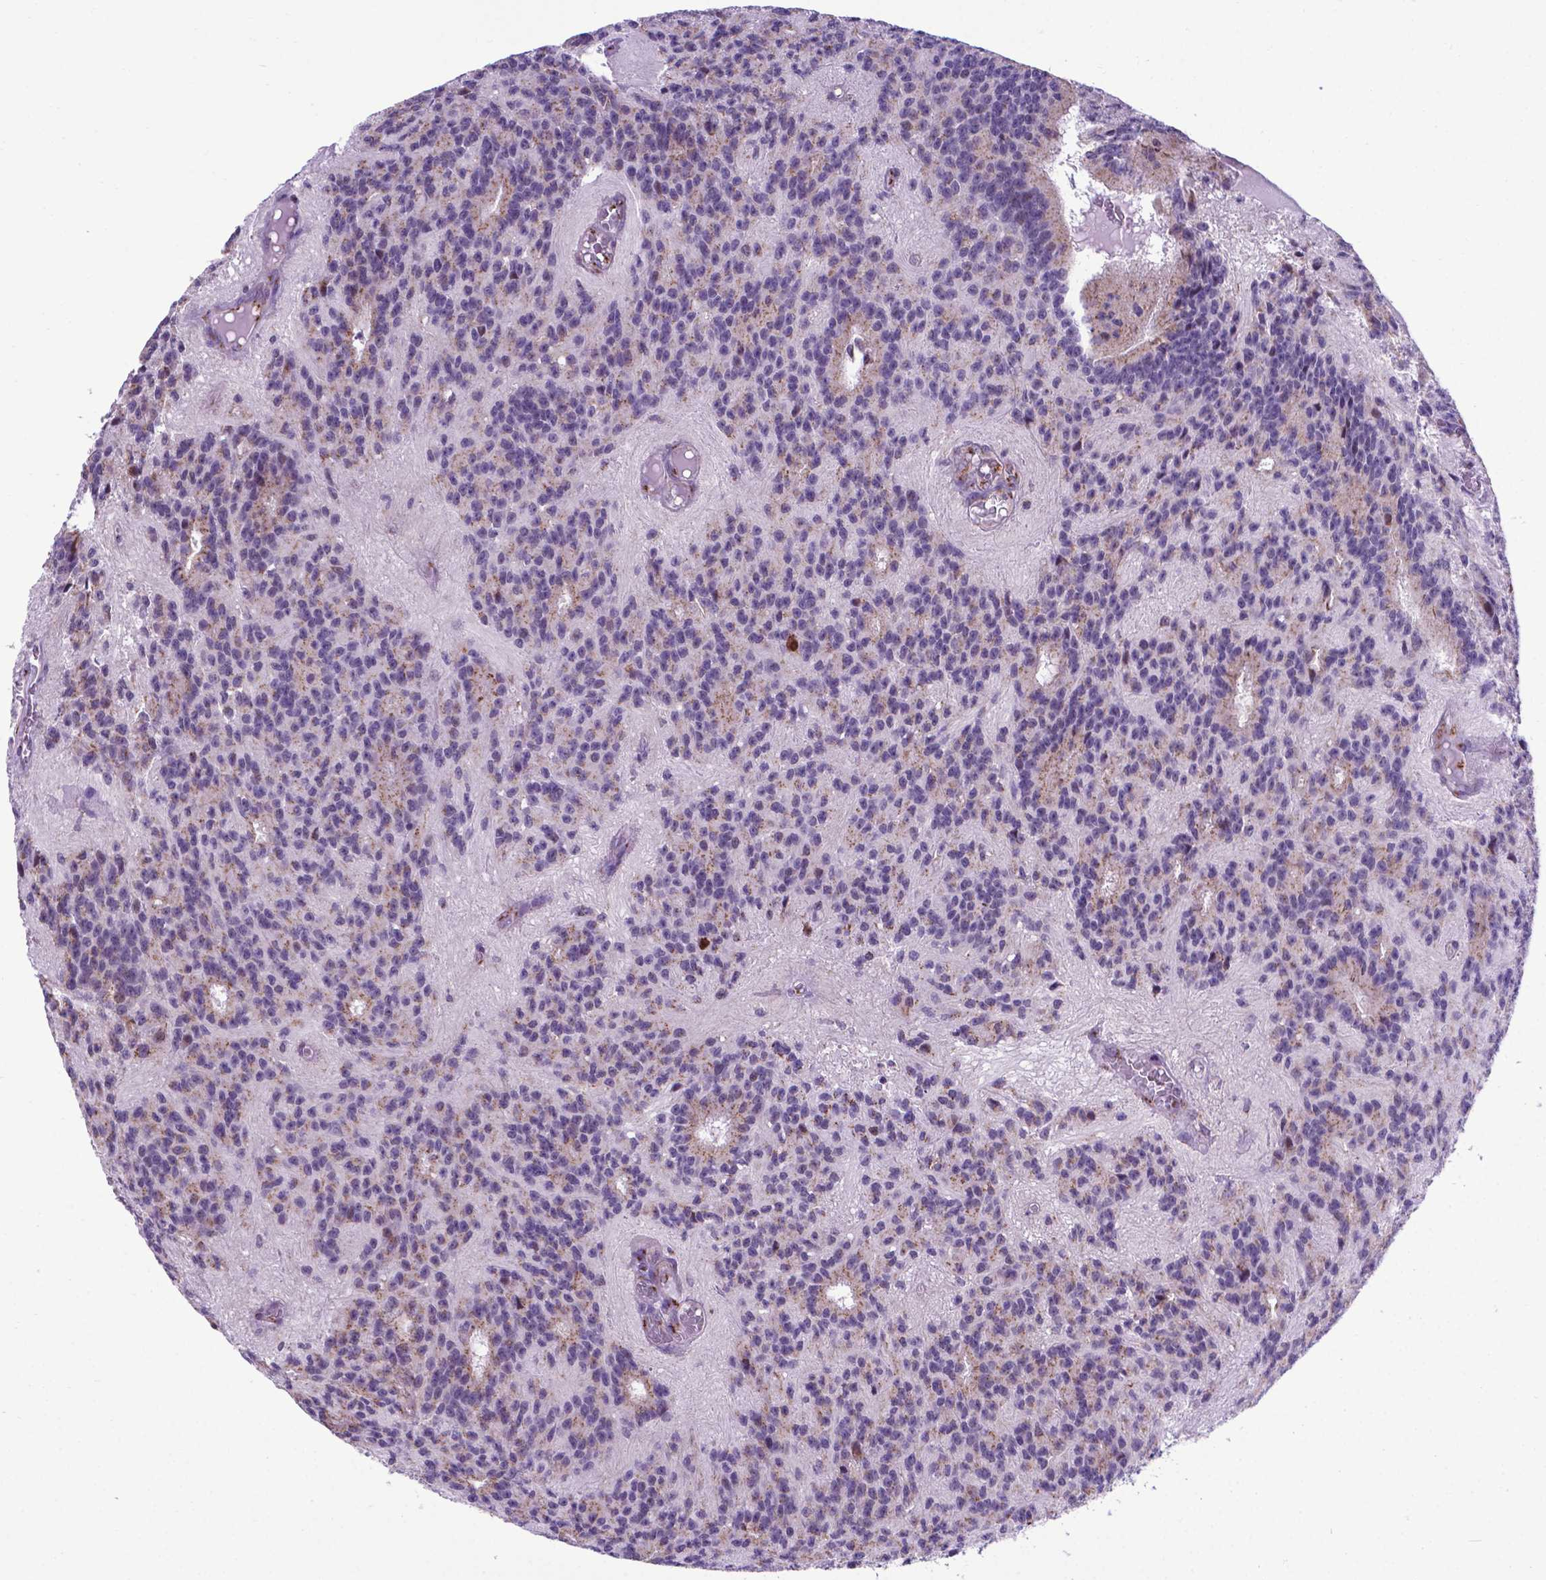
{"staining": {"intensity": "weak", "quantity": "25%-75%", "location": "cytoplasmic/membranous"}, "tissue": "glioma", "cell_type": "Tumor cells", "image_type": "cancer", "snomed": [{"axis": "morphology", "description": "Glioma, malignant, Low grade"}, {"axis": "topography", "description": "Brain"}], "caption": "A histopathology image showing weak cytoplasmic/membranous expression in approximately 25%-75% of tumor cells in malignant glioma (low-grade), as visualized by brown immunohistochemical staining.", "gene": "MRPL10", "patient": {"sex": "male", "age": 31}}